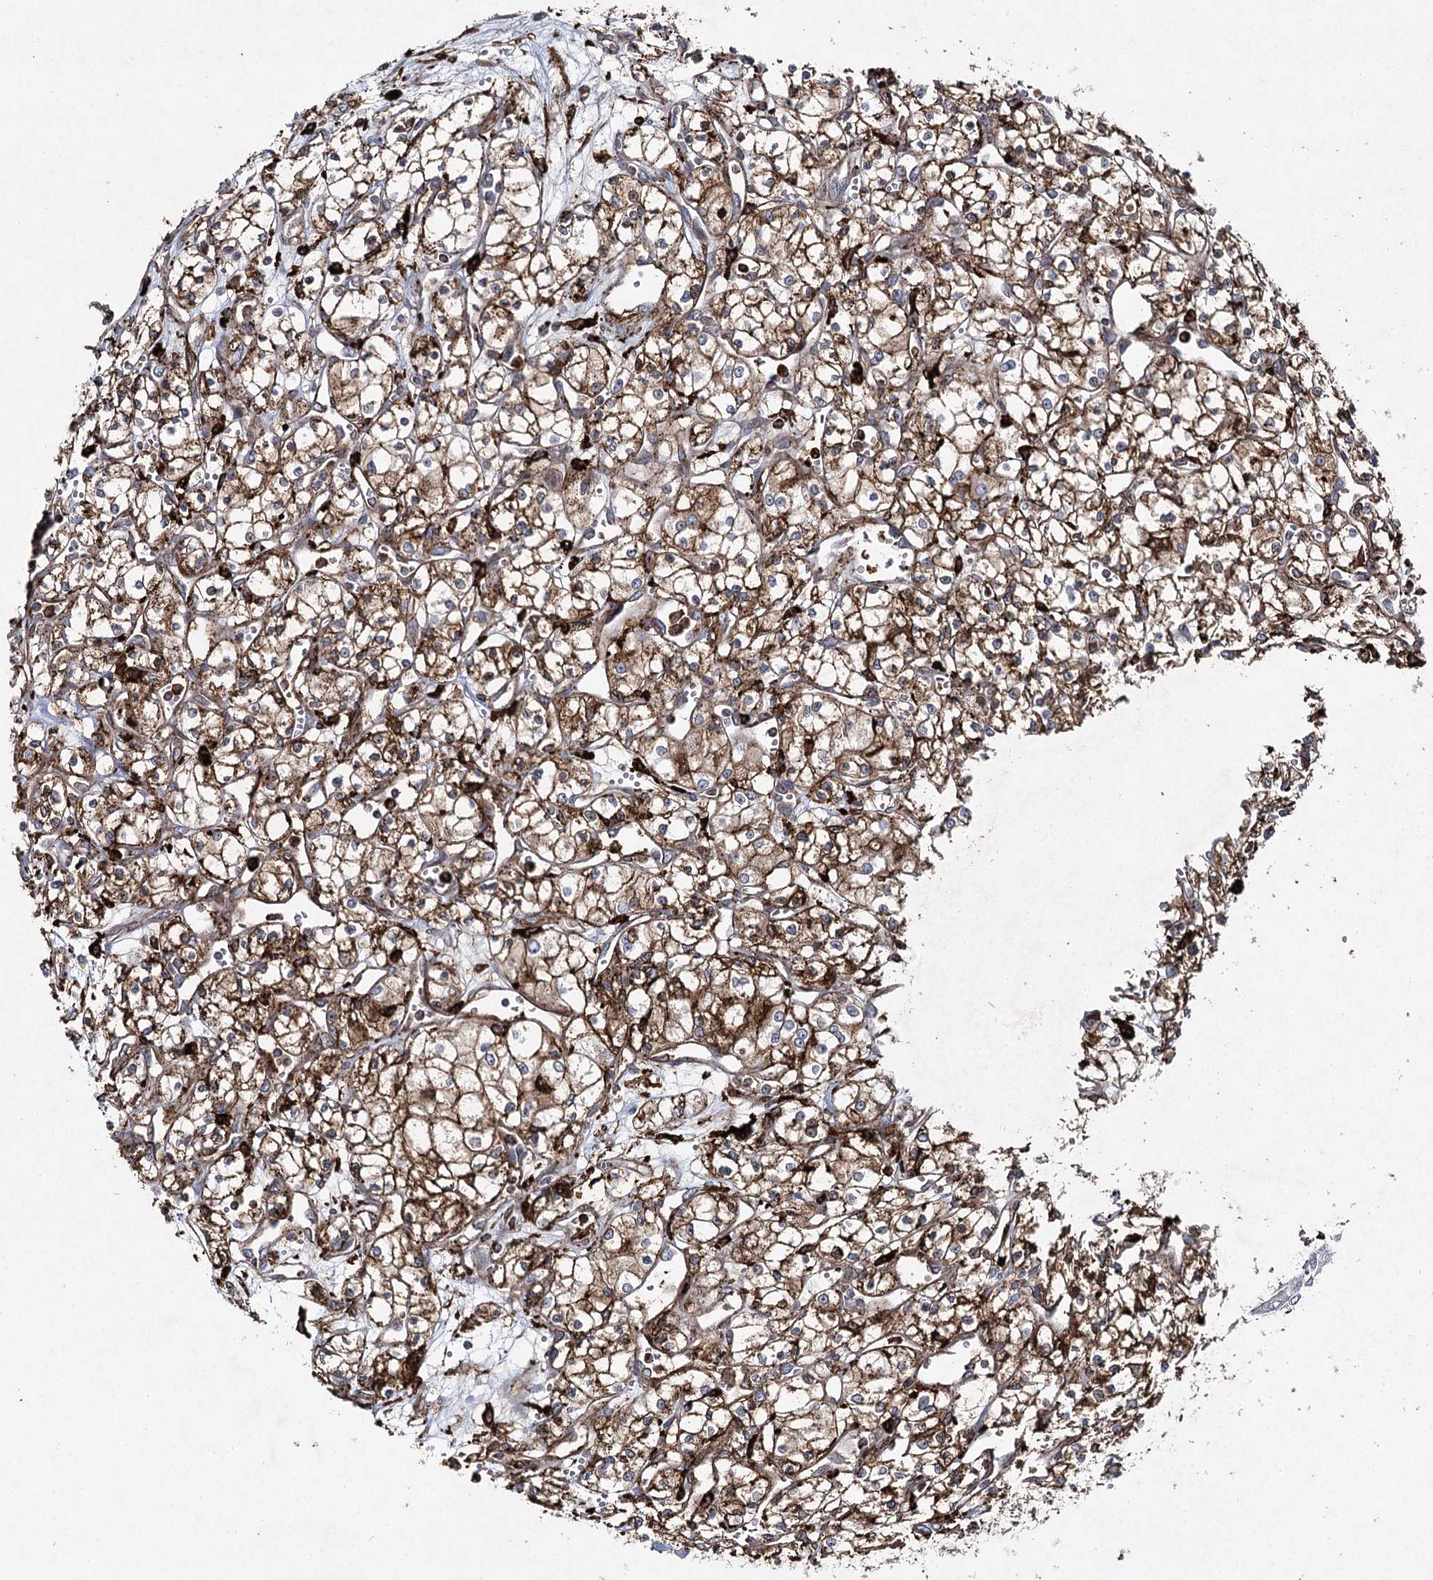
{"staining": {"intensity": "moderate", "quantity": ">75%", "location": "cytoplasmic/membranous,nuclear"}, "tissue": "renal cancer", "cell_type": "Tumor cells", "image_type": "cancer", "snomed": [{"axis": "morphology", "description": "Adenocarcinoma, NOS"}, {"axis": "topography", "description": "Kidney"}], "caption": "DAB immunohistochemical staining of human adenocarcinoma (renal) exhibits moderate cytoplasmic/membranous and nuclear protein expression in approximately >75% of tumor cells. Ihc stains the protein of interest in brown and the nuclei are stained blue.", "gene": "DCUN1D4", "patient": {"sex": "male", "age": 59}}